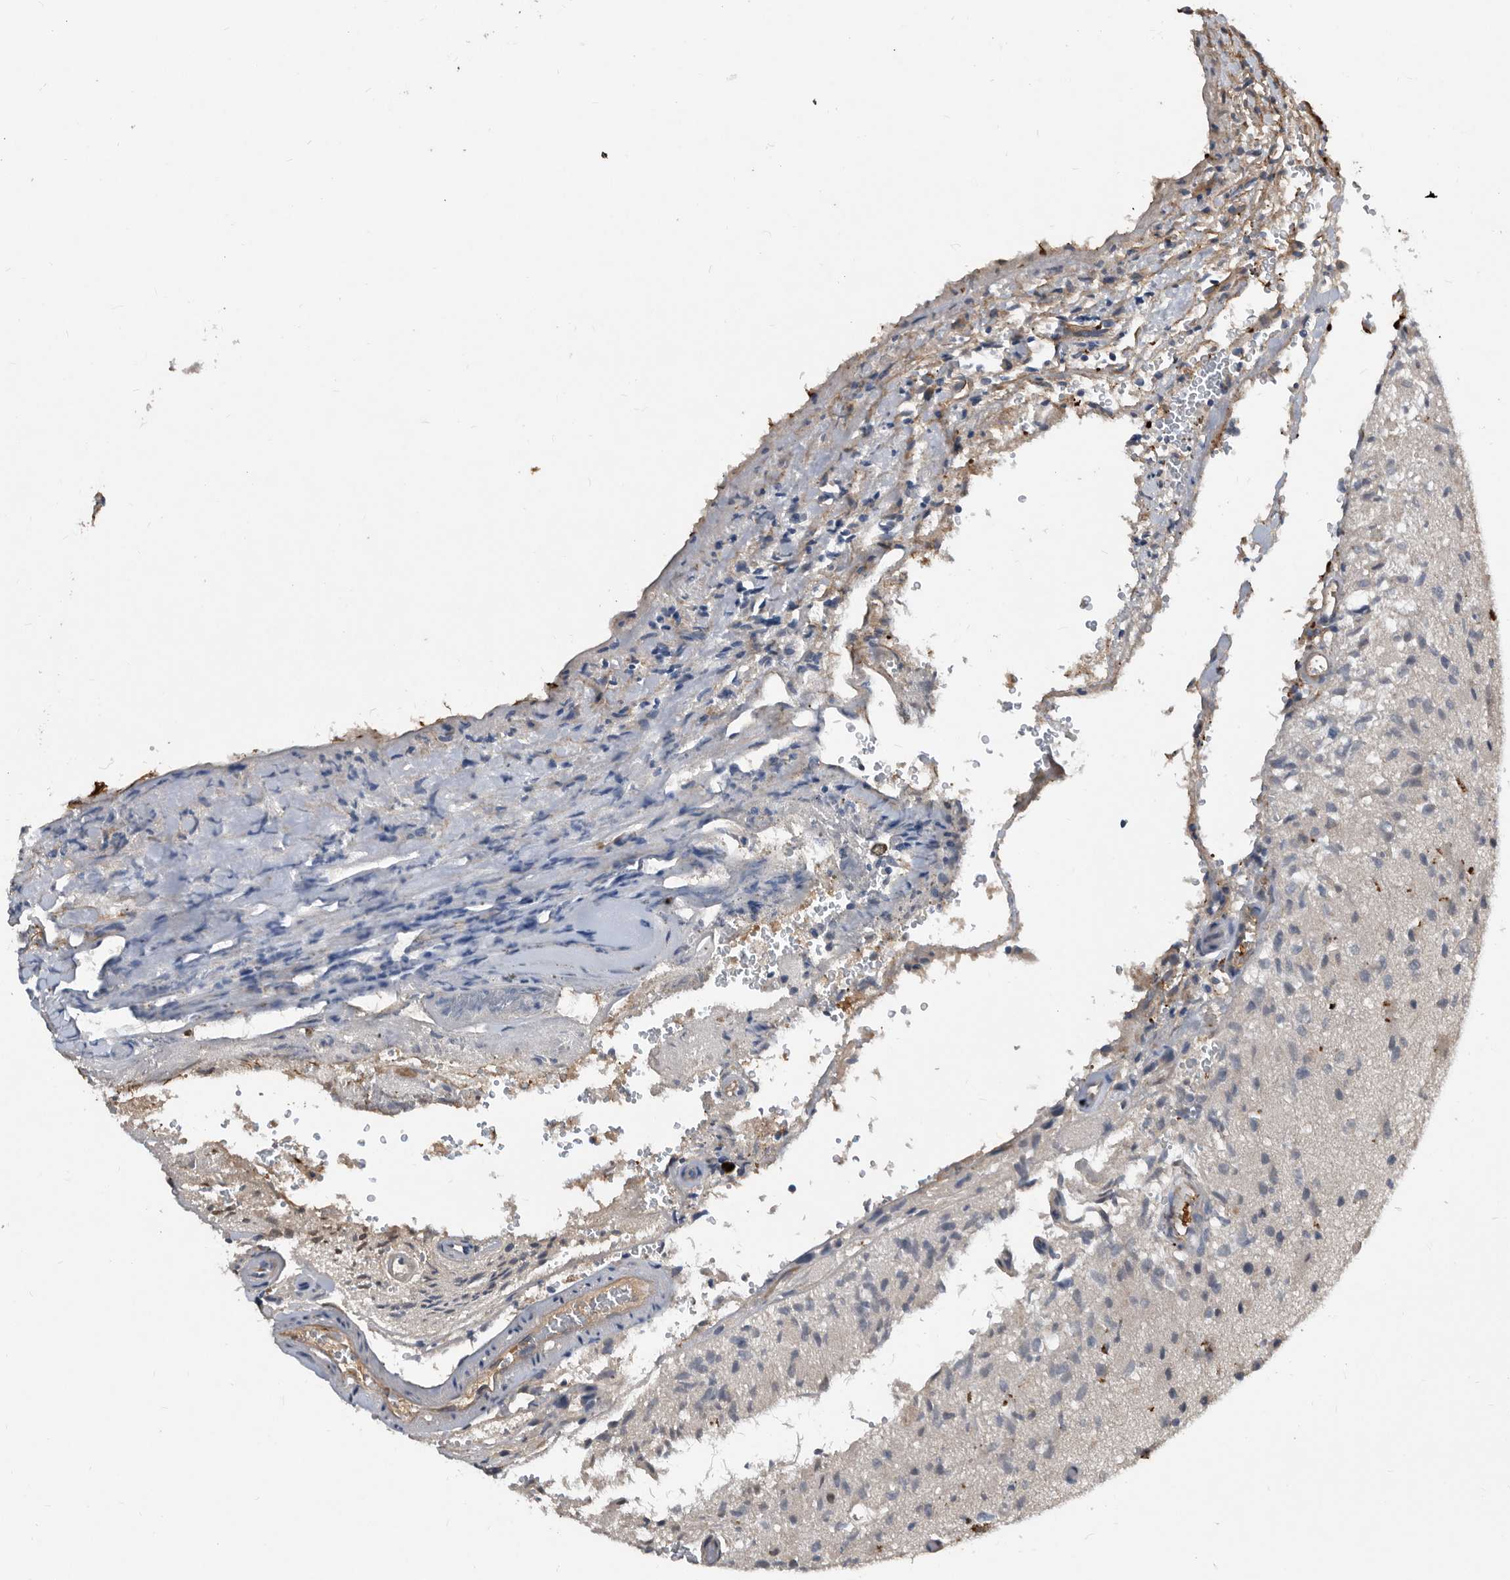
{"staining": {"intensity": "weak", "quantity": "<25%", "location": "cytoplasmic/membranous"}, "tissue": "glioma", "cell_type": "Tumor cells", "image_type": "cancer", "snomed": [{"axis": "morphology", "description": "Normal tissue, NOS"}, {"axis": "morphology", "description": "Glioma, malignant, High grade"}, {"axis": "topography", "description": "Cerebral cortex"}], "caption": "Micrograph shows no protein positivity in tumor cells of malignant glioma (high-grade) tissue.", "gene": "PI15", "patient": {"sex": "male", "age": 77}}